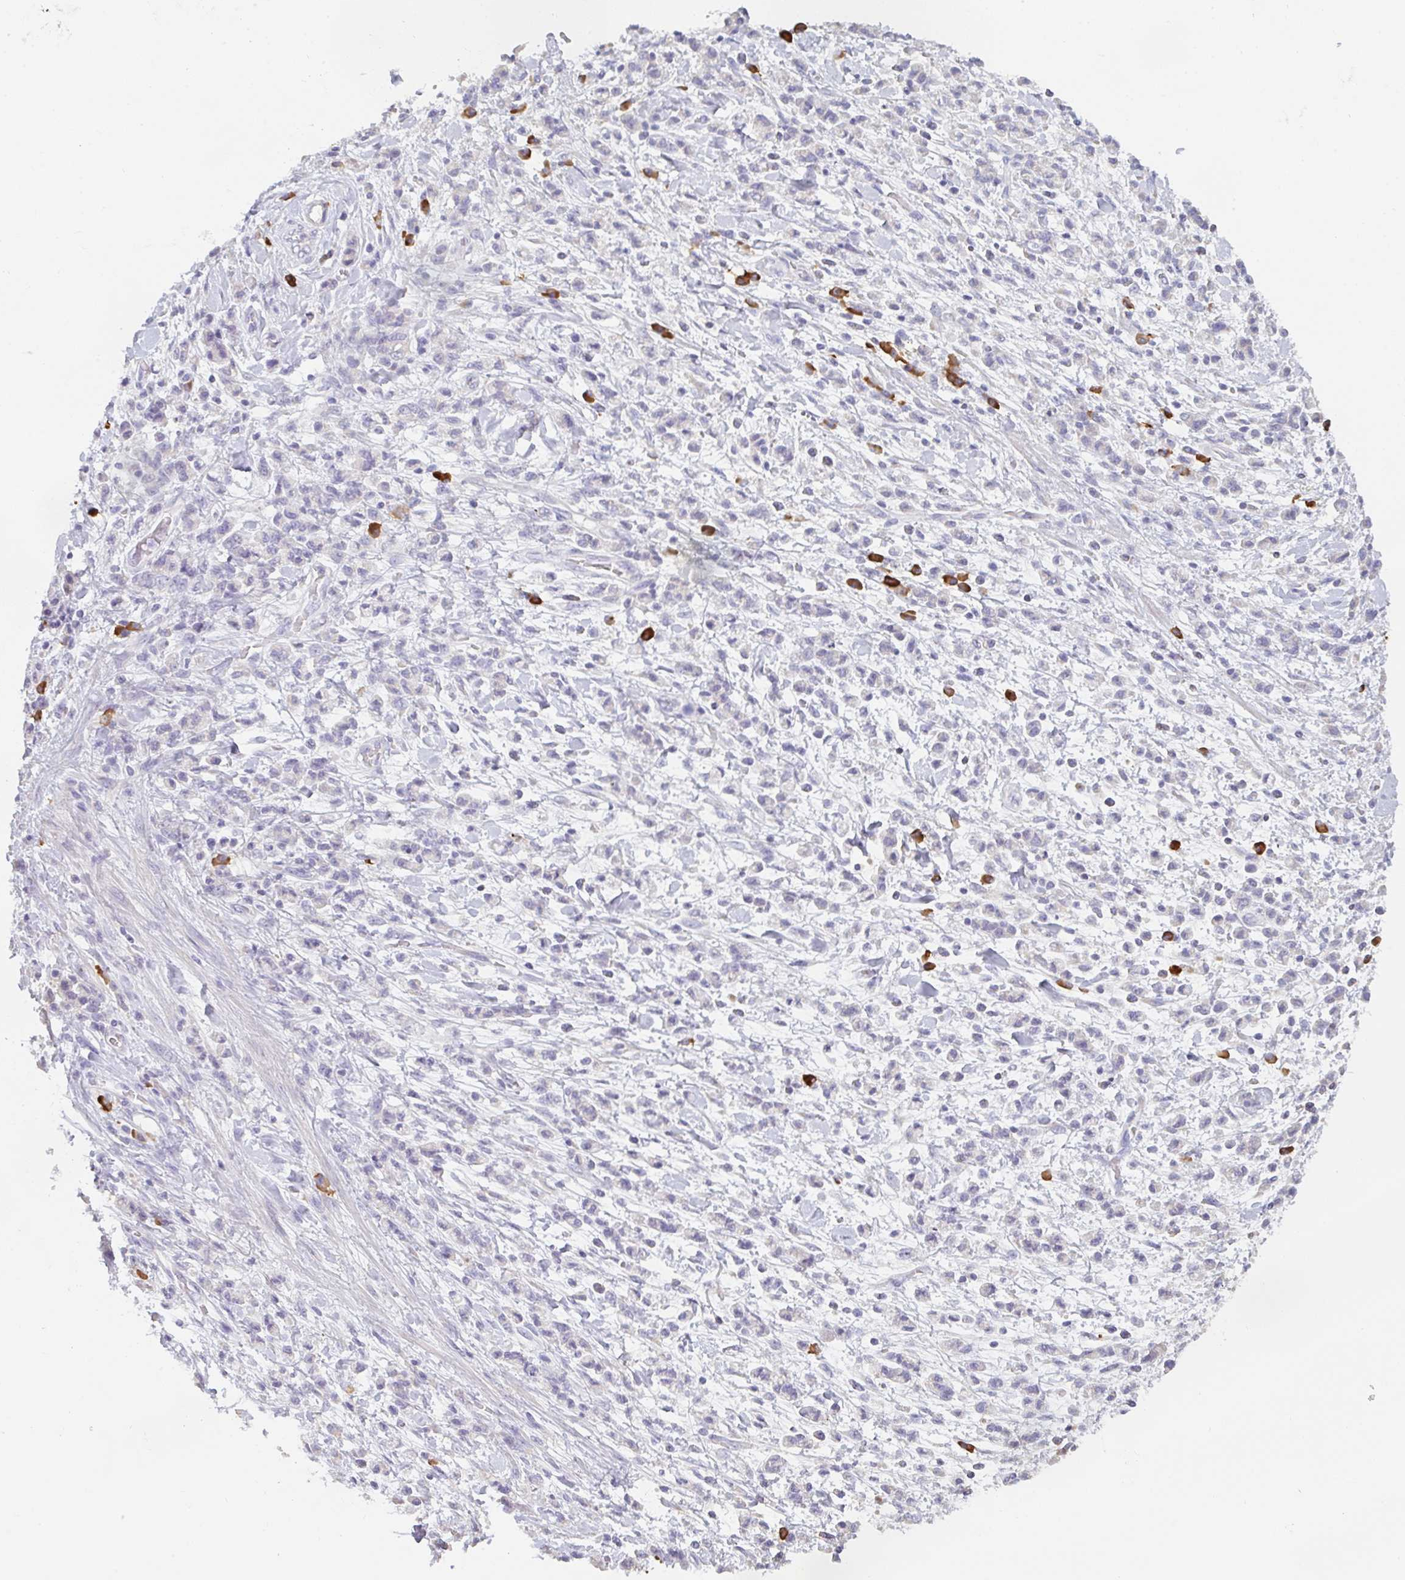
{"staining": {"intensity": "negative", "quantity": "none", "location": "none"}, "tissue": "stomach cancer", "cell_type": "Tumor cells", "image_type": "cancer", "snomed": [{"axis": "morphology", "description": "Adenocarcinoma, NOS"}, {"axis": "topography", "description": "Stomach"}], "caption": "A photomicrograph of stomach cancer stained for a protein reveals no brown staining in tumor cells.", "gene": "ZNF215", "patient": {"sex": "male", "age": 76}}